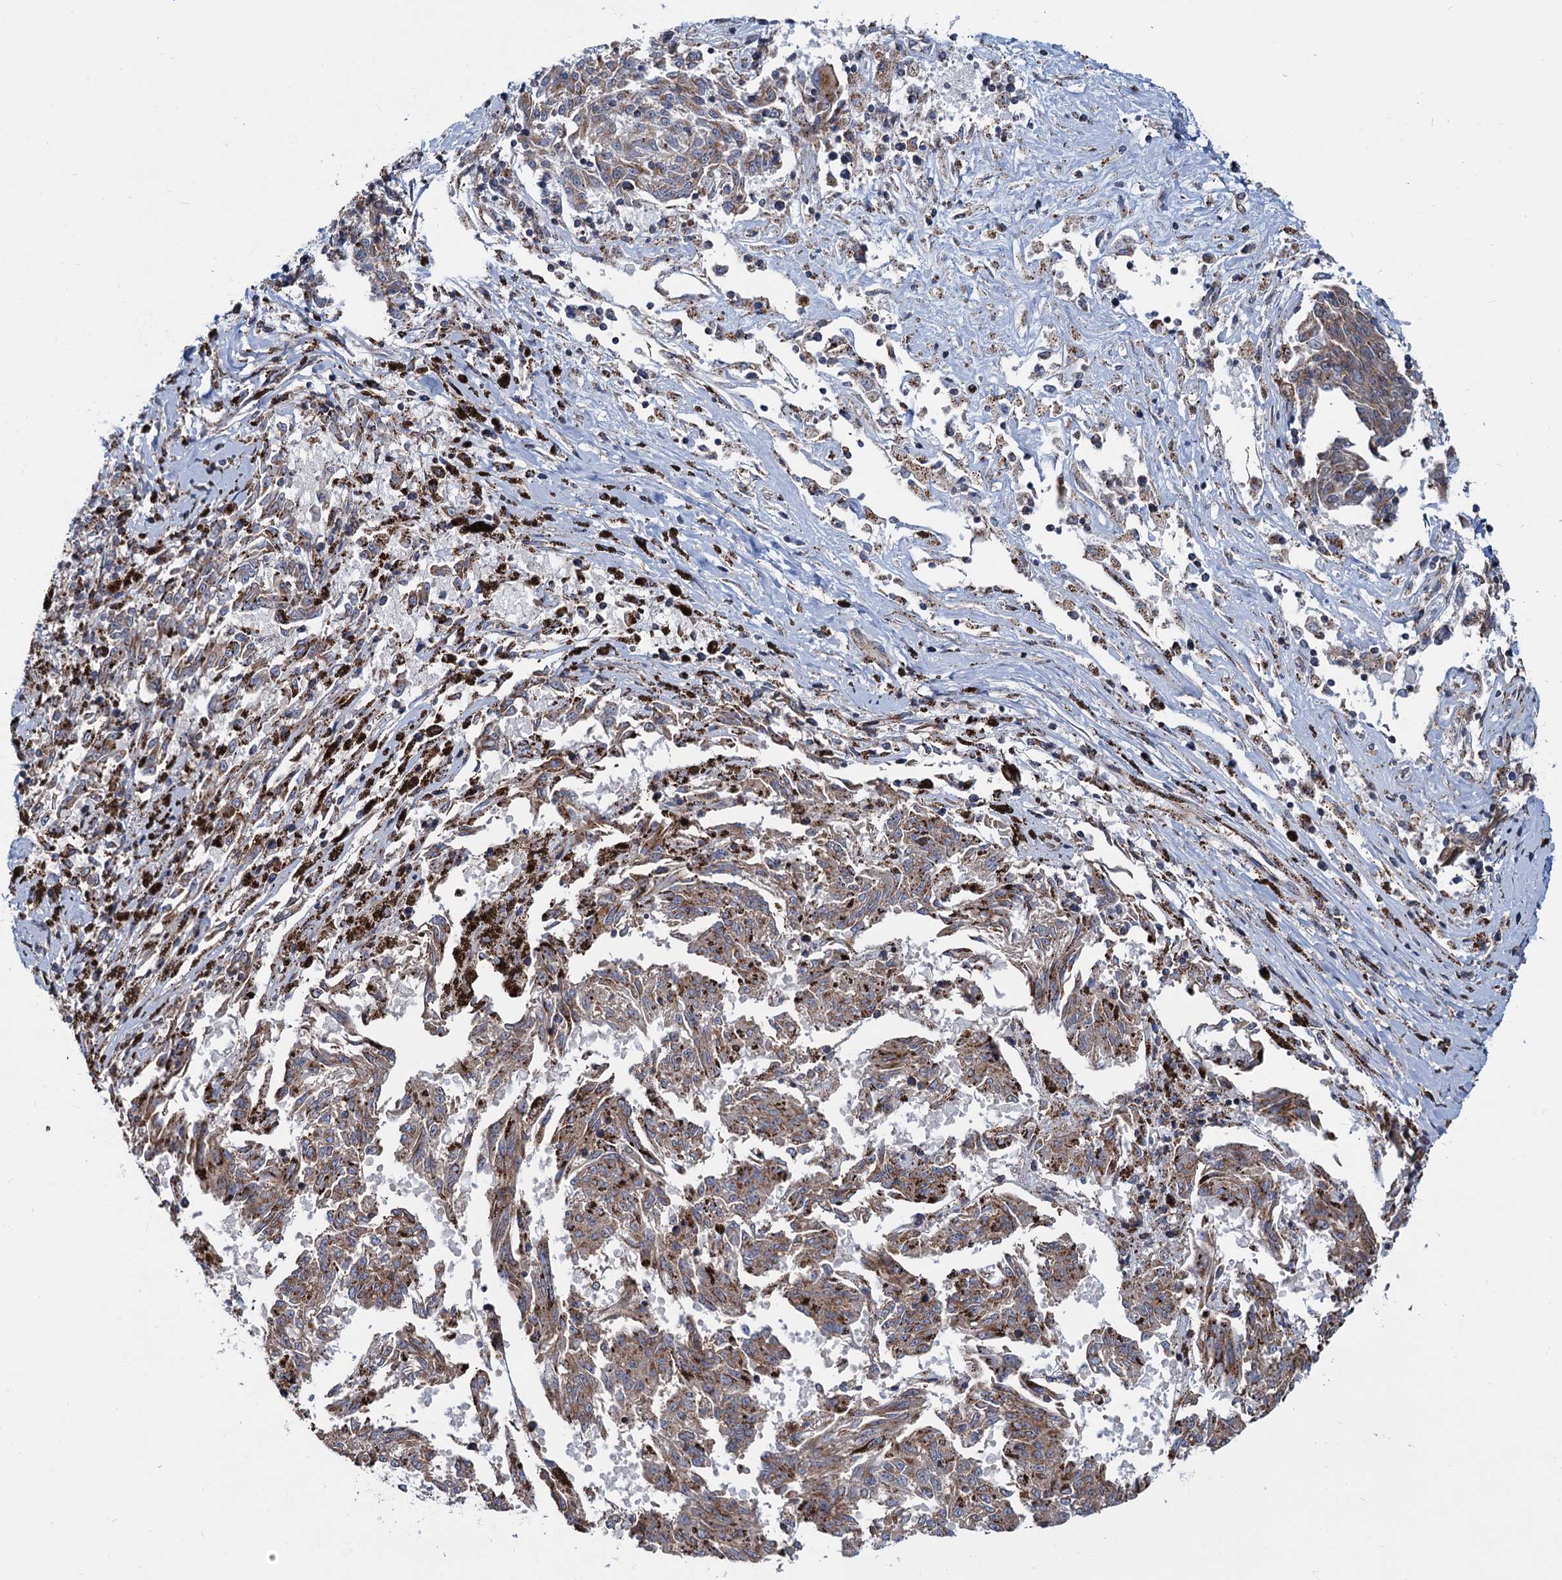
{"staining": {"intensity": "moderate", "quantity": "25%-75%", "location": "cytoplasmic/membranous"}, "tissue": "melanoma", "cell_type": "Tumor cells", "image_type": "cancer", "snomed": [{"axis": "morphology", "description": "Malignant melanoma, NOS"}, {"axis": "topography", "description": "Skin"}], "caption": "The histopathology image displays staining of melanoma, revealing moderate cytoplasmic/membranous protein staining (brown color) within tumor cells.", "gene": "PSEN1", "patient": {"sex": "female", "age": 72}}